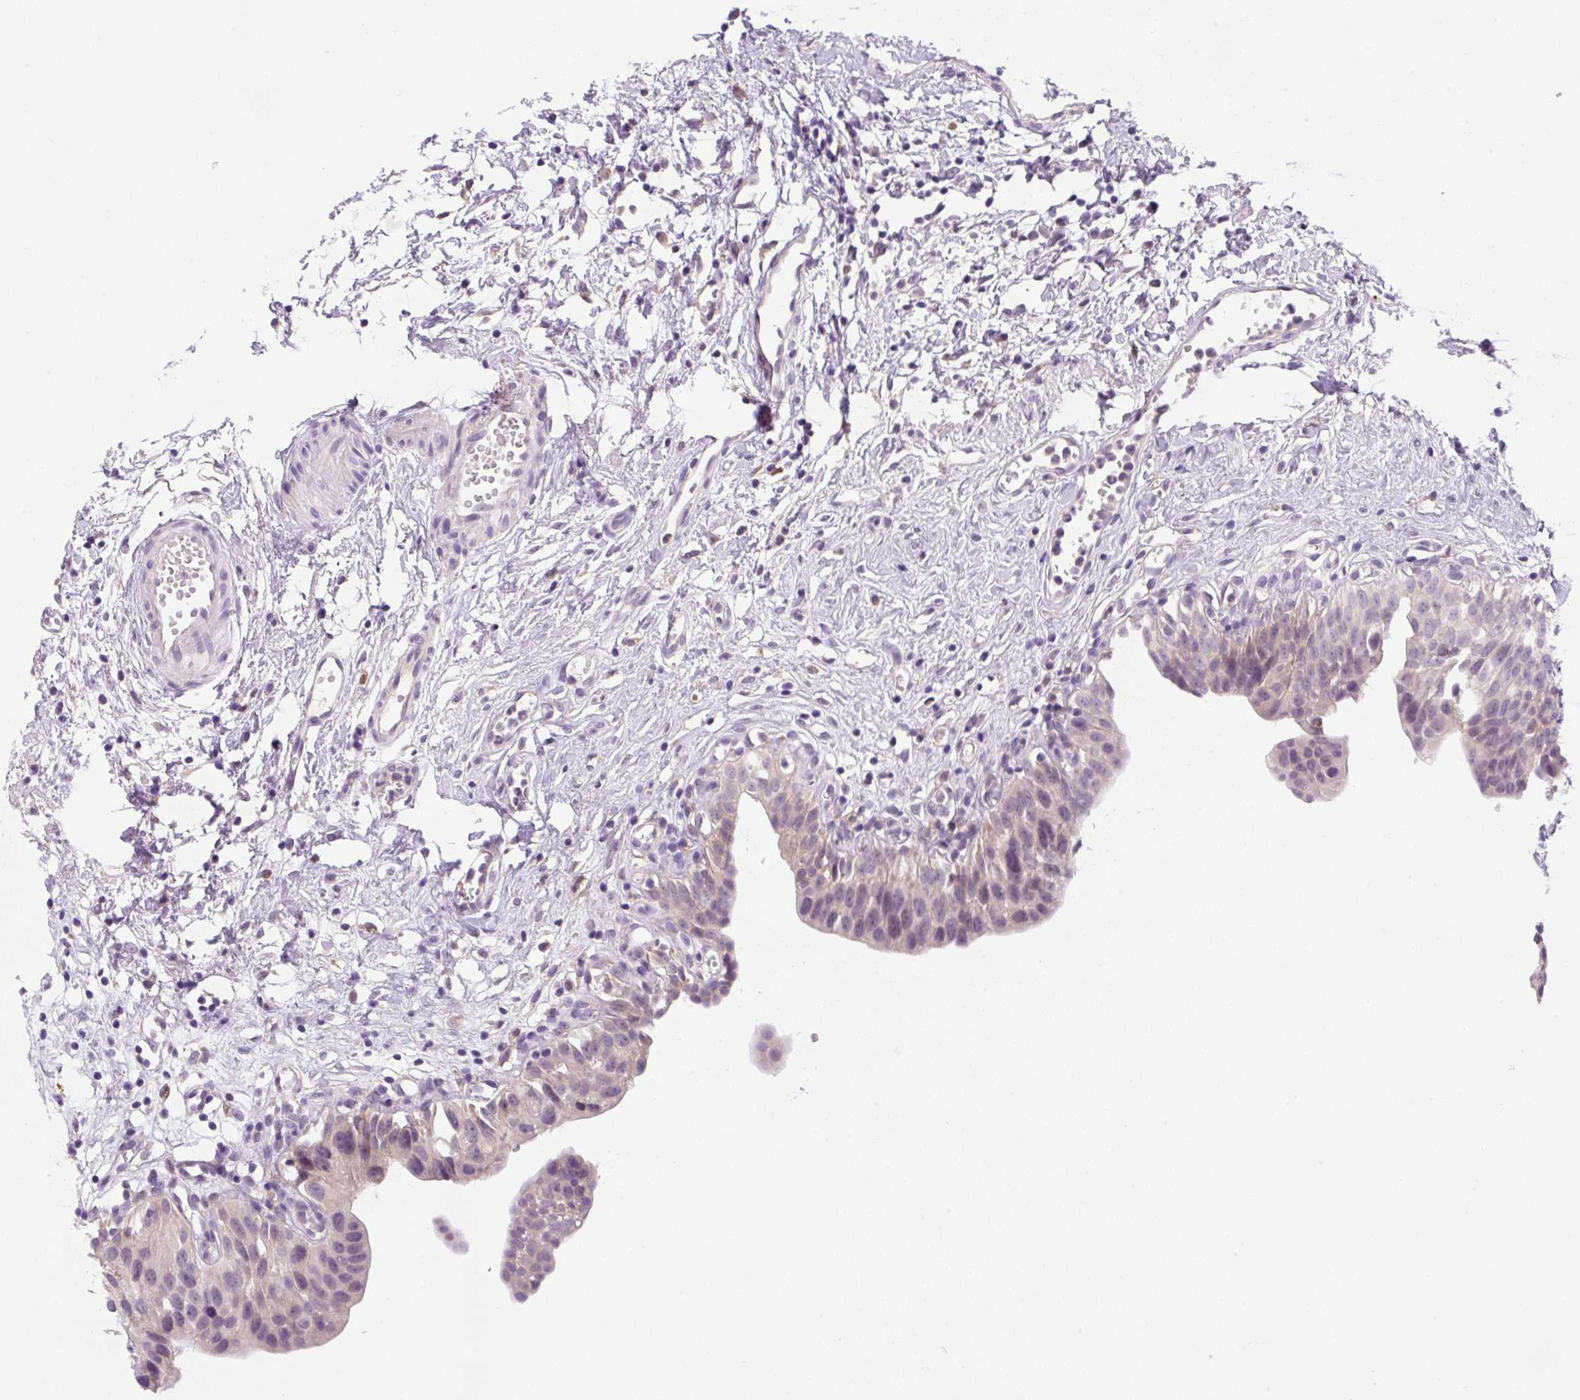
{"staining": {"intensity": "weak", "quantity": "<25%", "location": "cytoplasmic/membranous"}, "tissue": "urinary bladder", "cell_type": "Urothelial cells", "image_type": "normal", "snomed": [{"axis": "morphology", "description": "Normal tissue, NOS"}, {"axis": "topography", "description": "Urinary bladder"}], "caption": "A high-resolution image shows IHC staining of benign urinary bladder, which exhibits no significant positivity in urothelial cells.", "gene": "FZD5", "patient": {"sex": "male", "age": 51}}